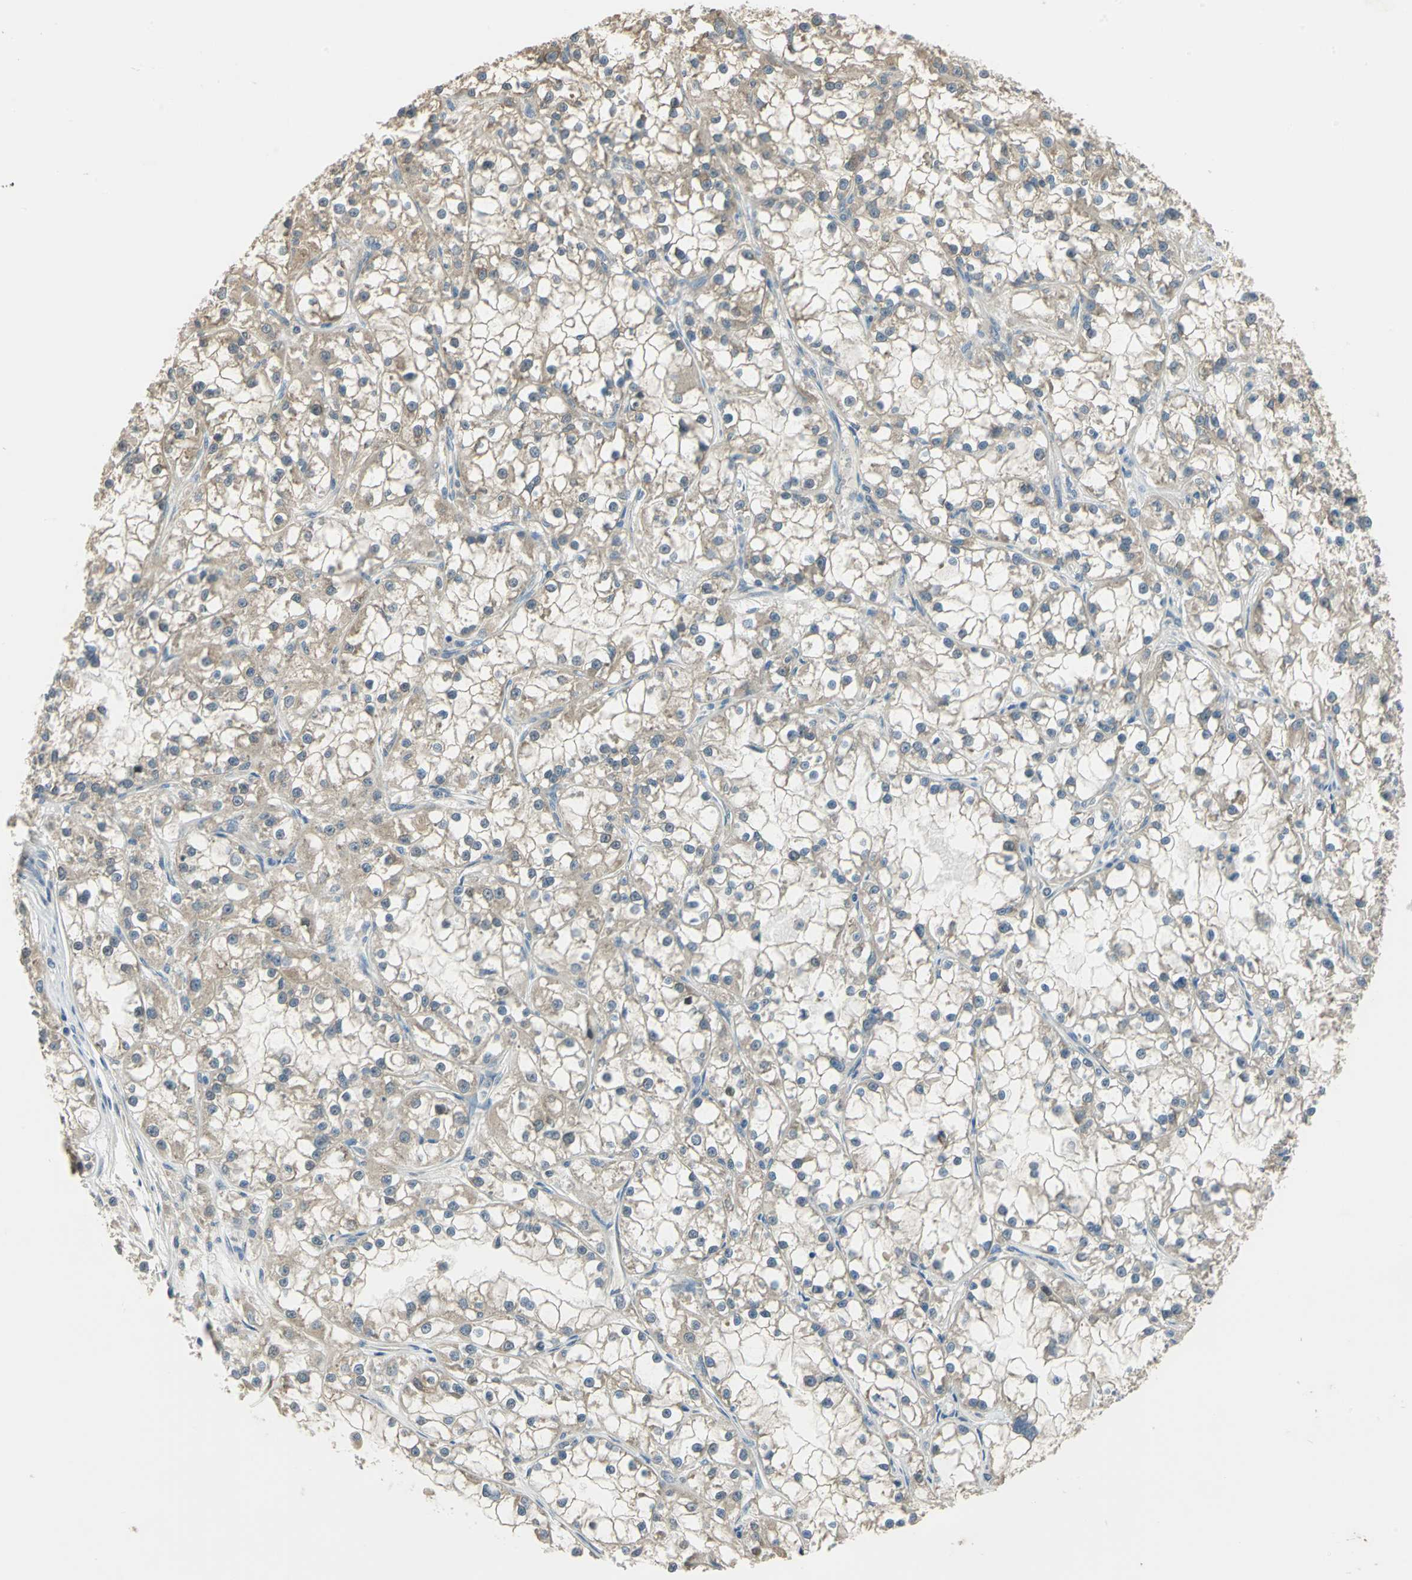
{"staining": {"intensity": "moderate", "quantity": ">75%", "location": "cytoplasmic/membranous"}, "tissue": "renal cancer", "cell_type": "Tumor cells", "image_type": "cancer", "snomed": [{"axis": "morphology", "description": "Adenocarcinoma, NOS"}, {"axis": "topography", "description": "Kidney"}], "caption": "Protein staining of renal cancer (adenocarcinoma) tissue shows moderate cytoplasmic/membranous expression in approximately >75% of tumor cells. (brown staining indicates protein expression, while blue staining denotes nuclei).", "gene": "SHC2", "patient": {"sex": "female", "age": 52}}